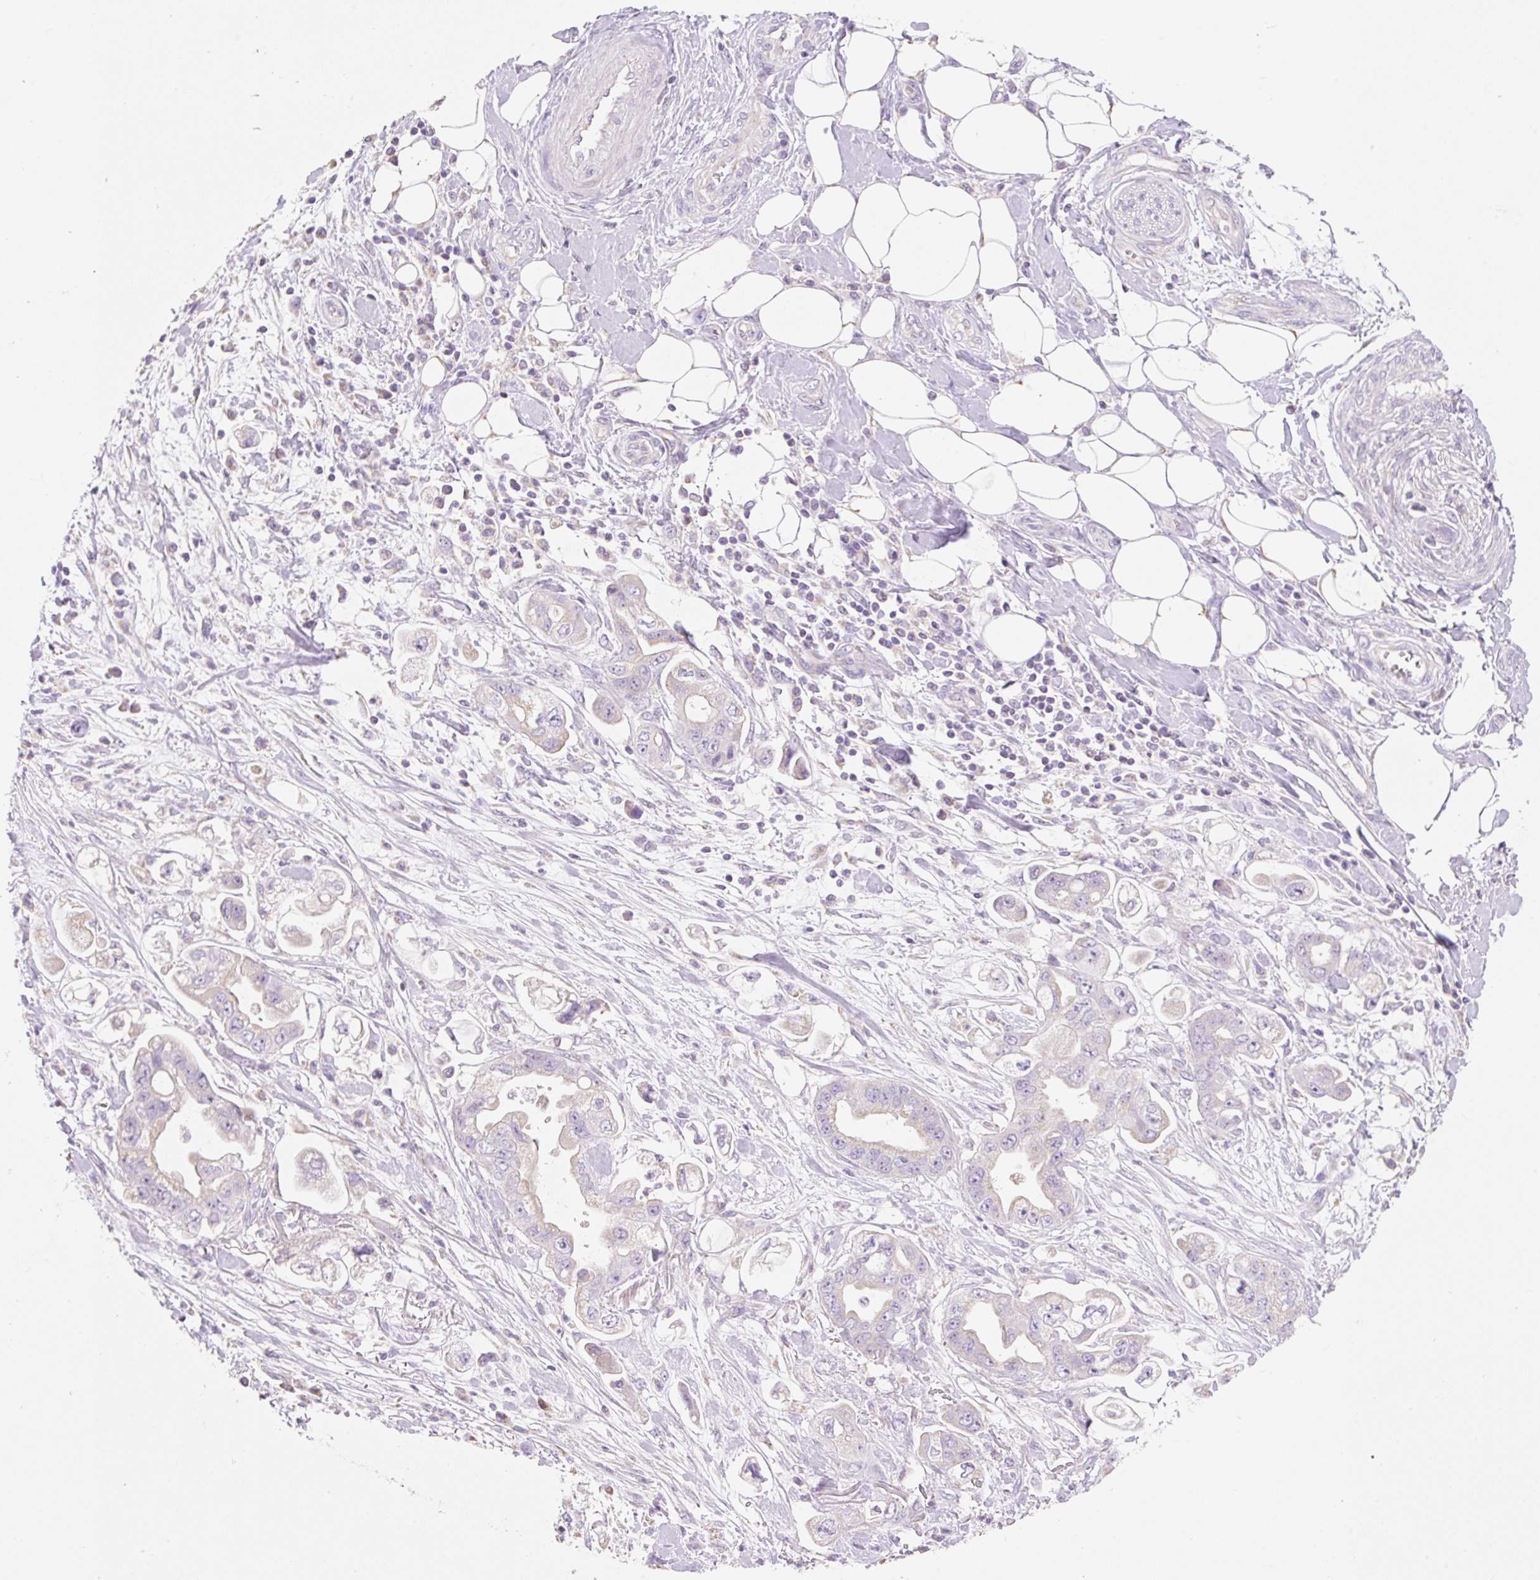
{"staining": {"intensity": "negative", "quantity": "none", "location": "none"}, "tissue": "stomach cancer", "cell_type": "Tumor cells", "image_type": "cancer", "snomed": [{"axis": "morphology", "description": "Adenocarcinoma, NOS"}, {"axis": "topography", "description": "Stomach"}], "caption": "This histopathology image is of stomach cancer (adenocarcinoma) stained with immunohistochemistry to label a protein in brown with the nuclei are counter-stained blue. There is no positivity in tumor cells.", "gene": "DHX35", "patient": {"sex": "male", "age": 62}}